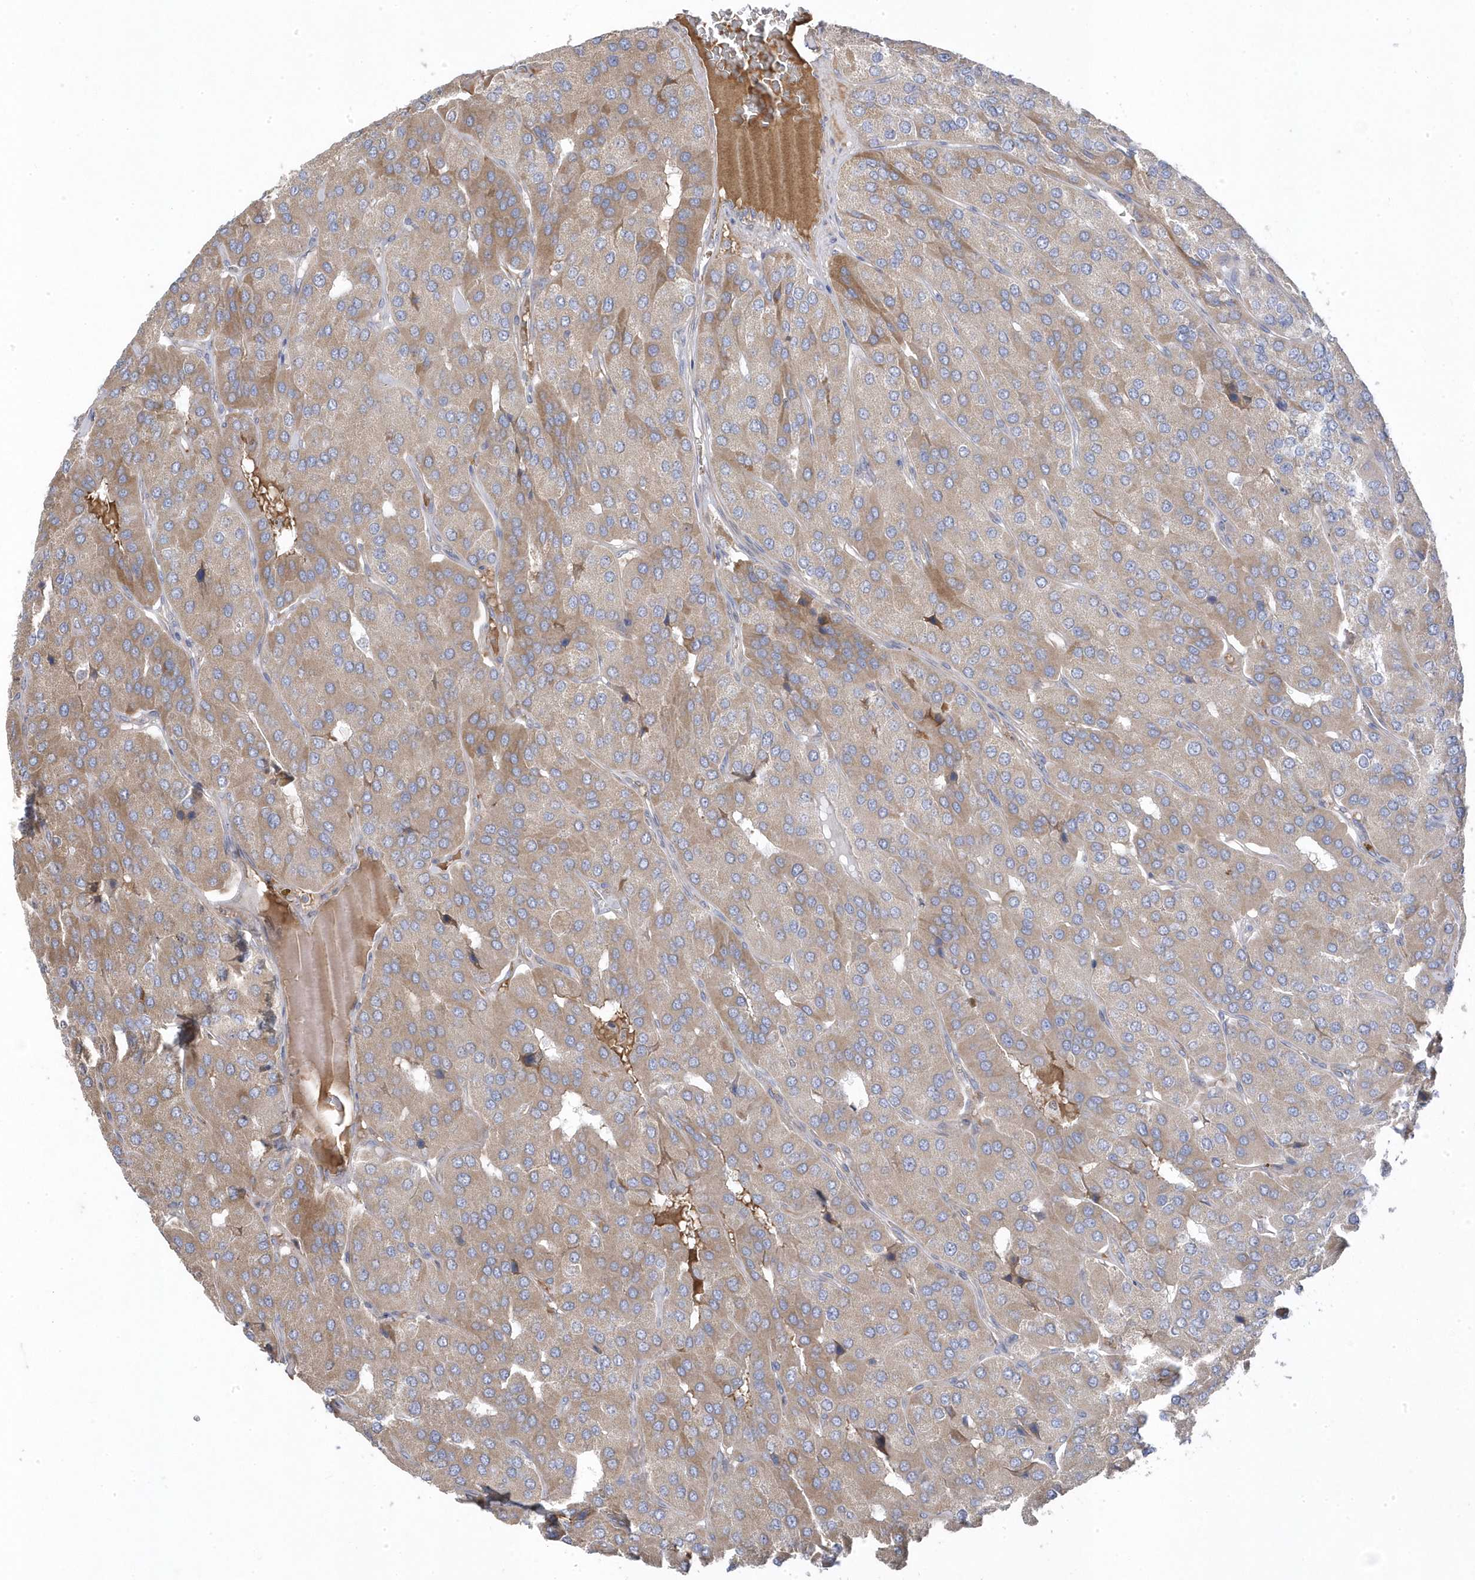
{"staining": {"intensity": "weak", "quantity": "25%-75%", "location": "cytoplasmic/membranous"}, "tissue": "parathyroid gland", "cell_type": "Glandular cells", "image_type": "normal", "snomed": [{"axis": "morphology", "description": "Normal tissue, NOS"}, {"axis": "morphology", "description": "Adenoma, NOS"}, {"axis": "topography", "description": "Parathyroid gland"}], "caption": "Immunohistochemistry photomicrograph of benign human parathyroid gland stained for a protein (brown), which shows low levels of weak cytoplasmic/membranous expression in approximately 25%-75% of glandular cells.", "gene": "GTPBP6", "patient": {"sex": "female", "age": 86}}